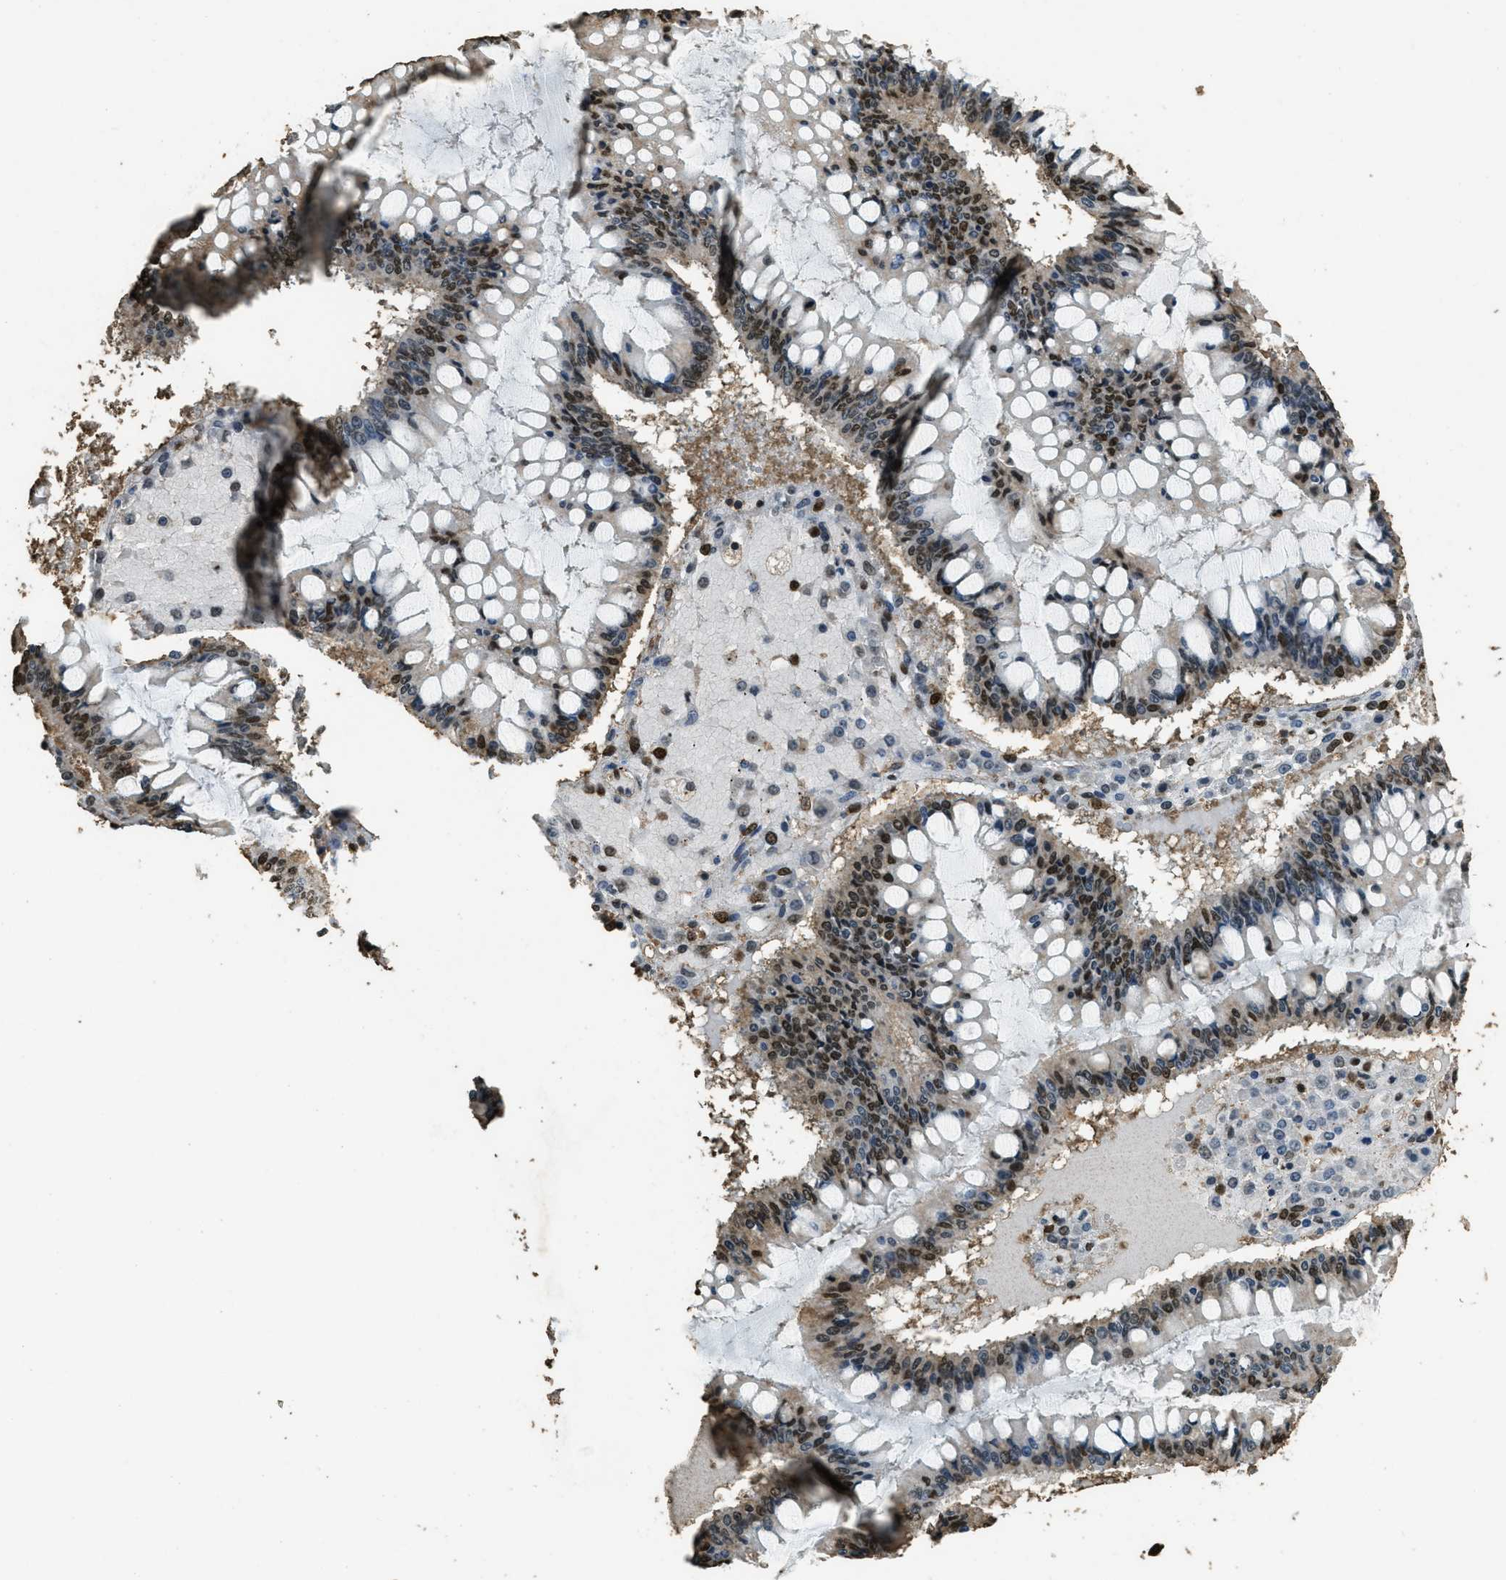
{"staining": {"intensity": "strong", "quantity": "25%-75%", "location": "nuclear"}, "tissue": "ovarian cancer", "cell_type": "Tumor cells", "image_type": "cancer", "snomed": [{"axis": "morphology", "description": "Cystadenocarcinoma, mucinous, NOS"}, {"axis": "topography", "description": "Ovary"}], "caption": "A high amount of strong nuclear positivity is appreciated in approximately 25%-75% of tumor cells in mucinous cystadenocarcinoma (ovarian) tissue.", "gene": "MYB", "patient": {"sex": "female", "age": 73}}